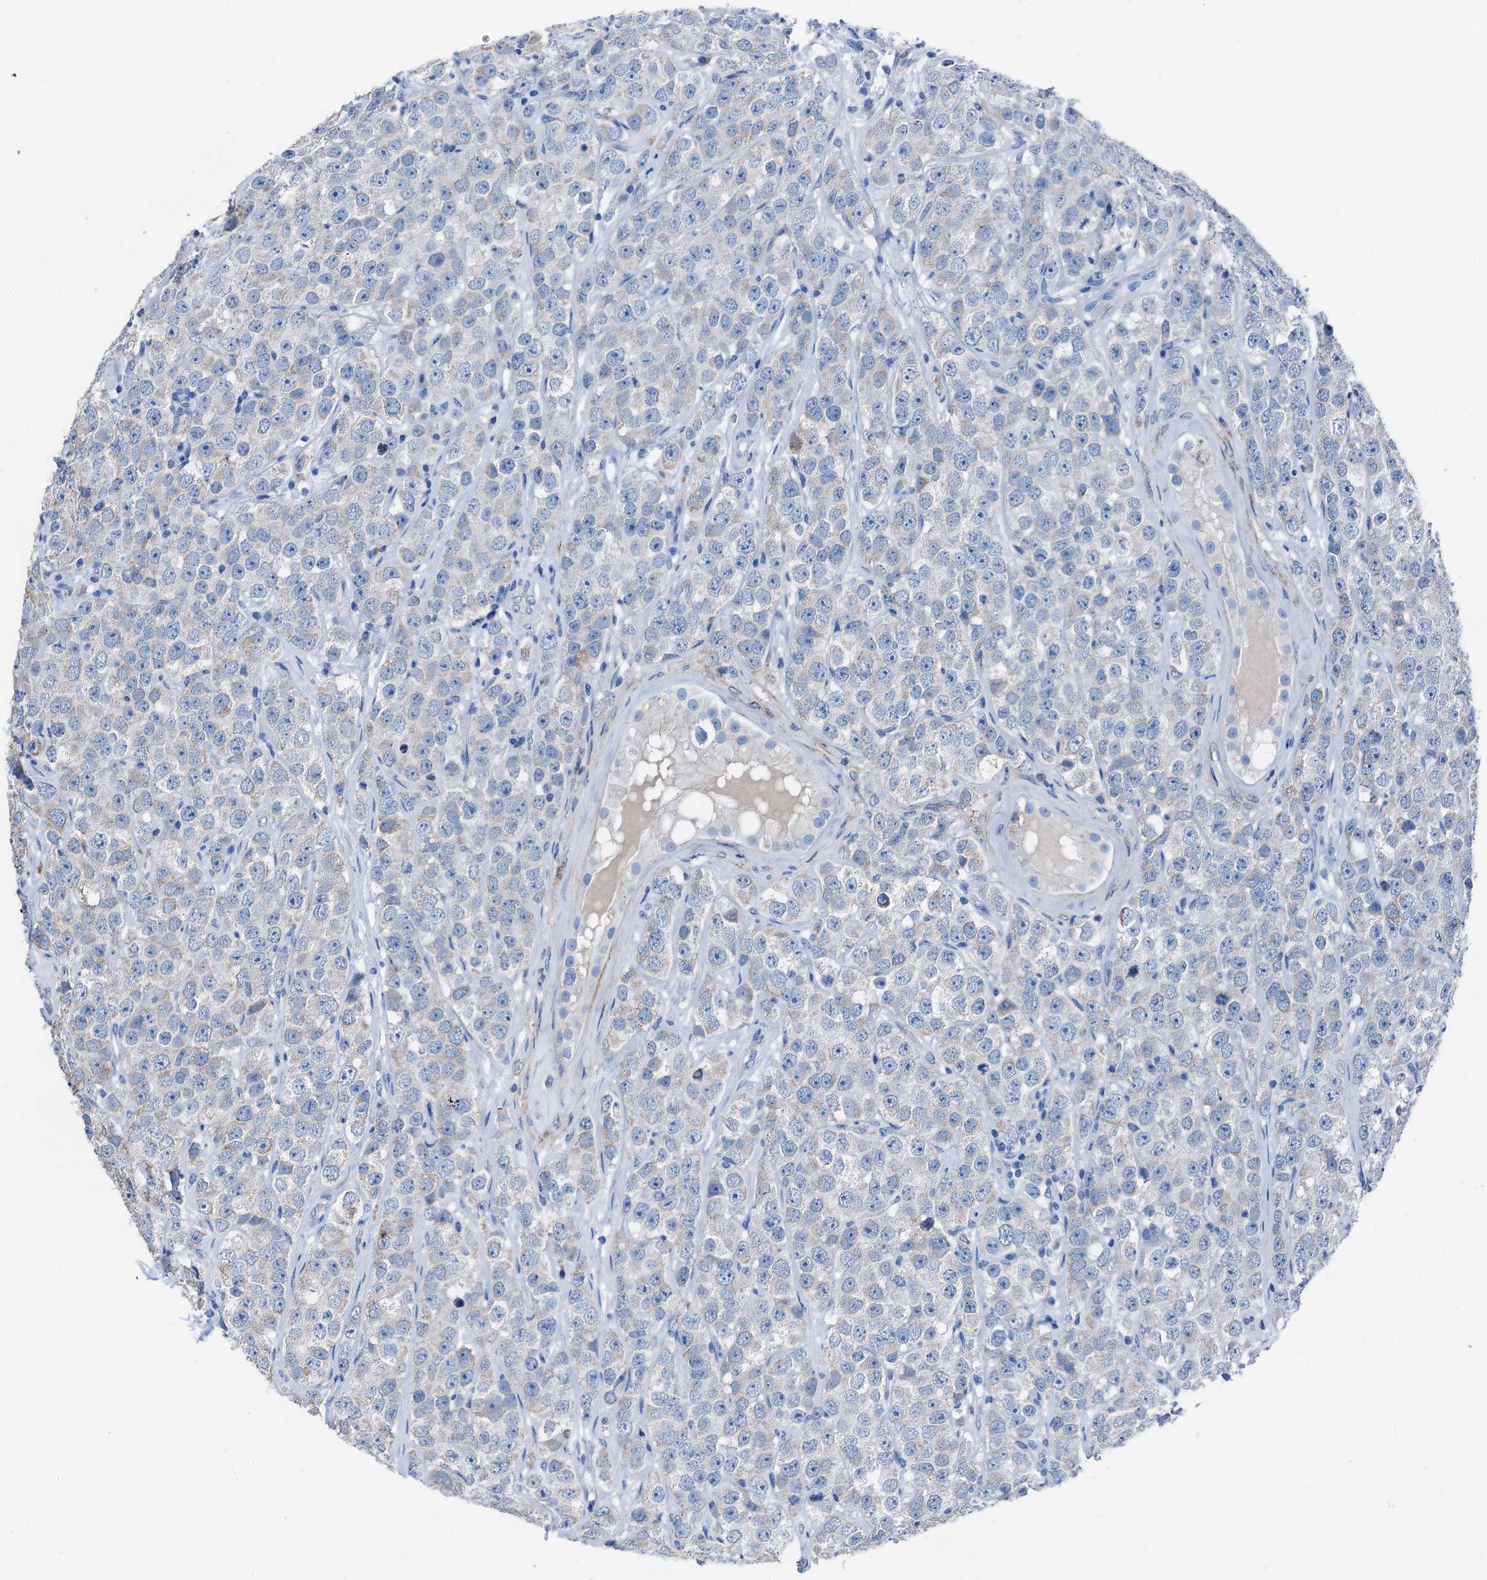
{"staining": {"intensity": "negative", "quantity": "none", "location": "none"}, "tissue": "testis cancer", "cell_type": "Tumor cells", "image_type": "cancer", "snomed": [{"axis": "morphology", "description": "Seminoma, NOS"}, {"axis": "topography", "description": "Testis"}], "caption": "Immunohistochemistry (IHC) photomicrograph of neoplastic tissue: human testis cancer stained with DAB reveals no significant protein expression in tumor cells.", "gene": "C1QTNF4", "patient": {"sex": "male", "age": 28}}